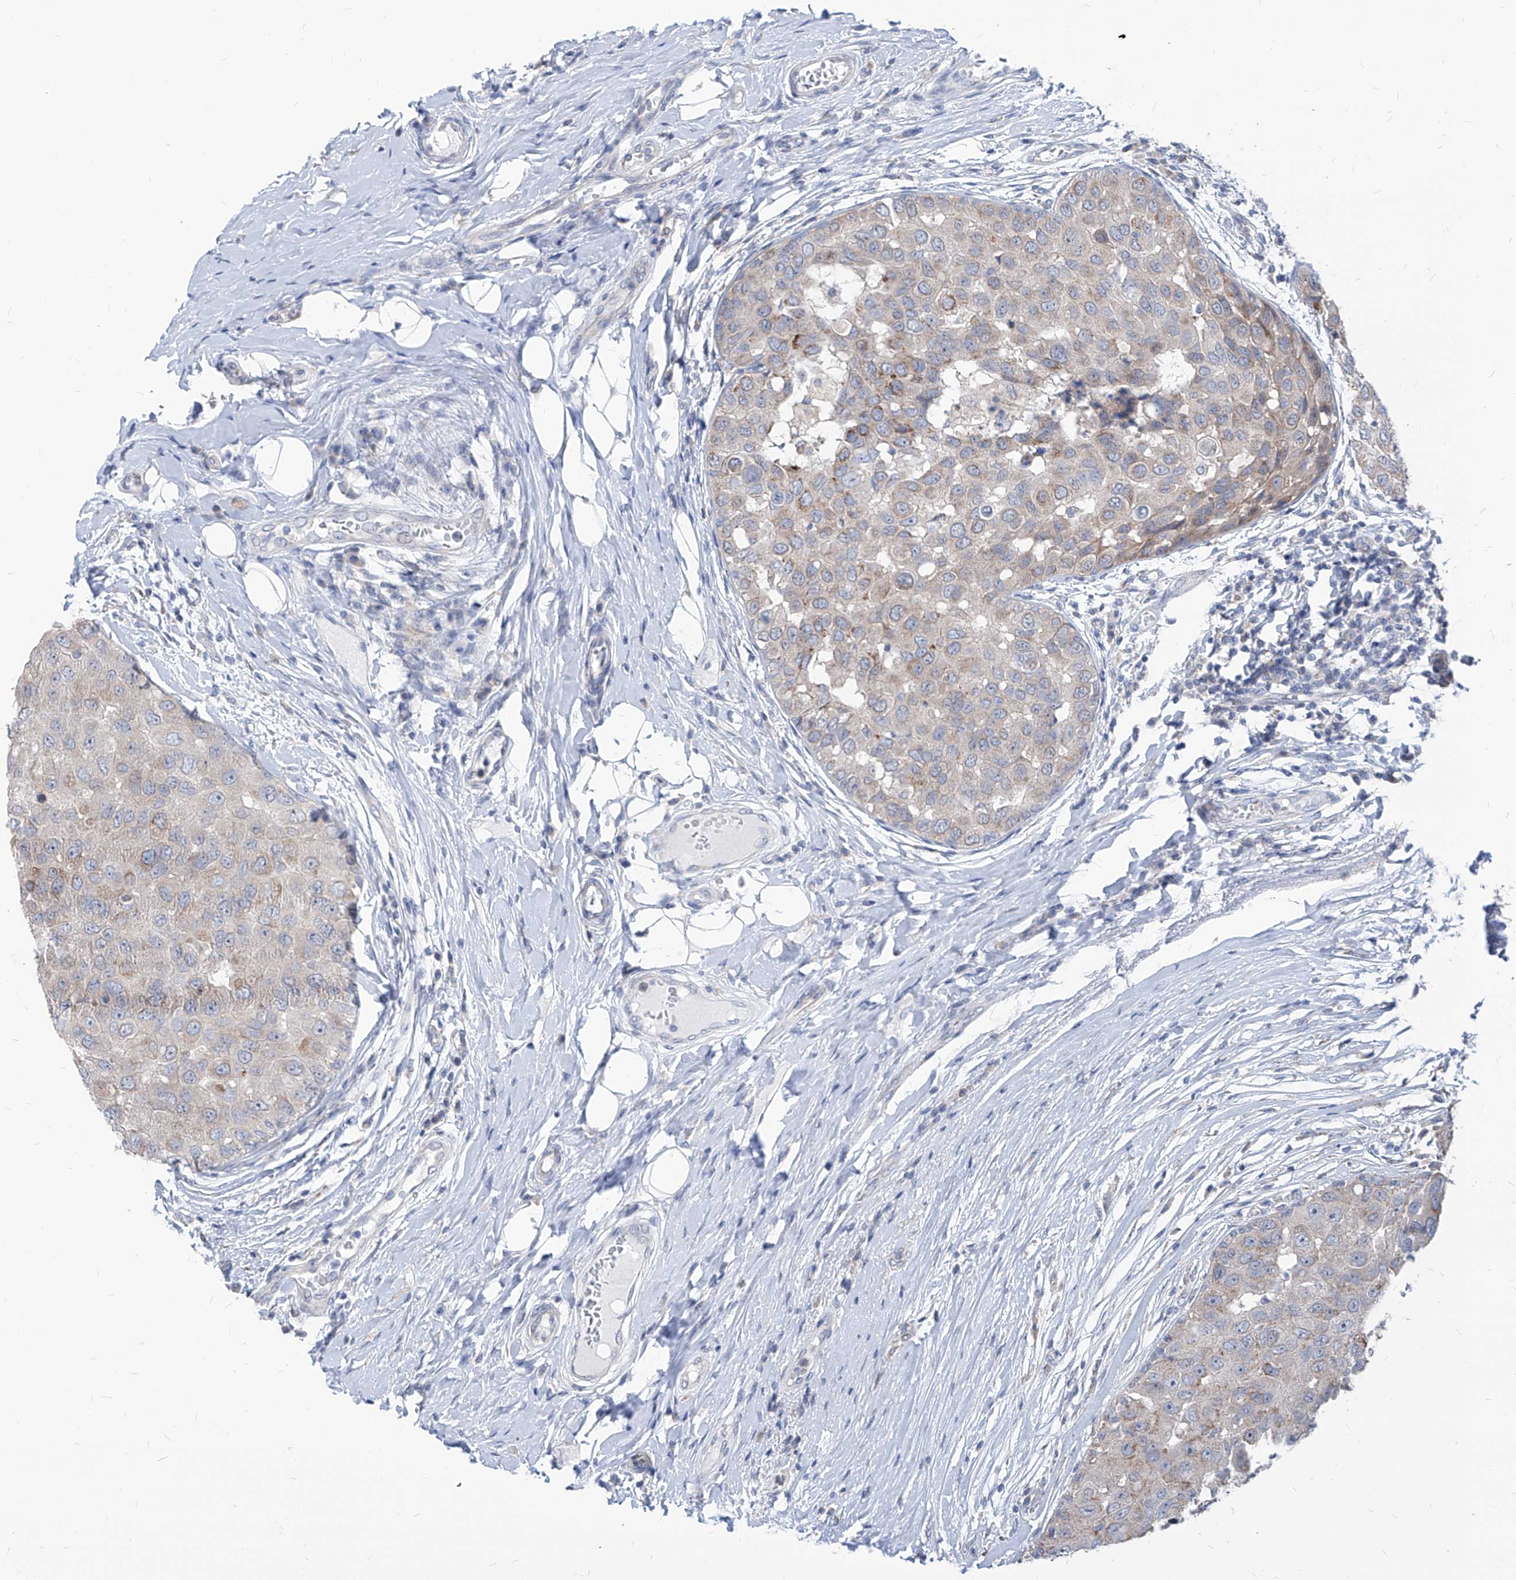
{"staining": {"intensity": "moderate", "quantity": "<25%", "location": "cytoplasmic/membranous"}, "tissue": "breast cancer", "cell_type": "Tumor cells", "image_type": "cancer", "snomed": [{"axis": "morphology", "description": "Duct carcinoma"}, {"axis": "topography", "description": "Breast"}], "caption": "There is low levels of moderate cytoplasmic/membranous staining in tumor cells of breast invasive ductal carcinoma, as demonstrated by immunohistochemical staining (brown color).", "gene": "AGPS", "patient": {"sex": "female", "age": 27}}